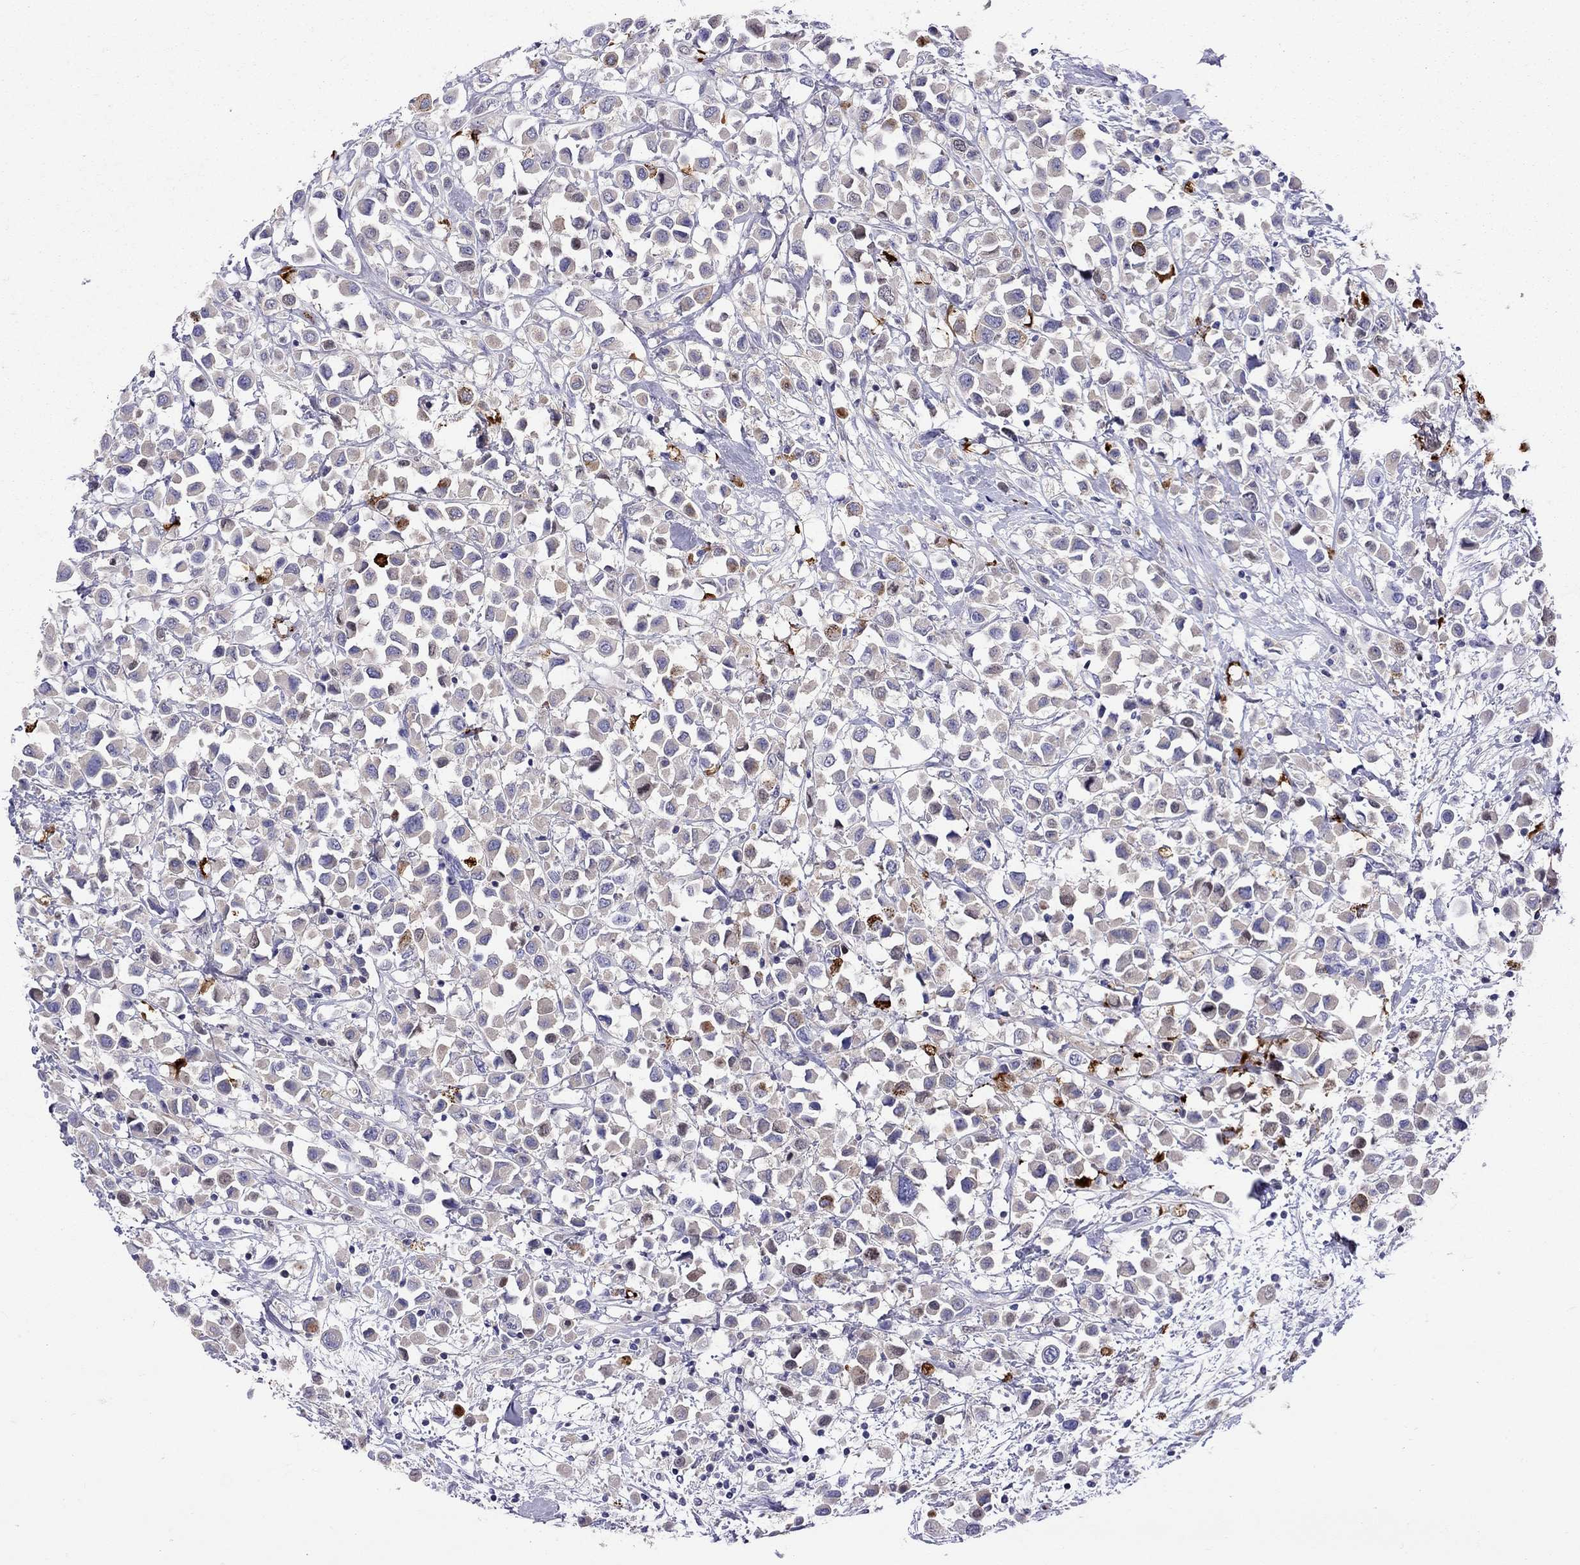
{"staining": {"intensity": "moderate", "quantity": "<25%", "location": "cytoplasmic/membranous"}, "tissue": "breast cancer", "cell_type": "Tumor cells", "image_type": "cancer", "snomed": [{"axis": "morphology", "description": "Duct carcinoma"}, {"axis": "topography", "description": "Breast"}], "caption": "An image showing moderate cytoplasmic/membranous positivity in about <25% of tumor cells in breast cancer, as visualized by brown immunohistochemical staining.", "gene": "SERPINA3", "patient": {"sex": "female", "age": 61}}